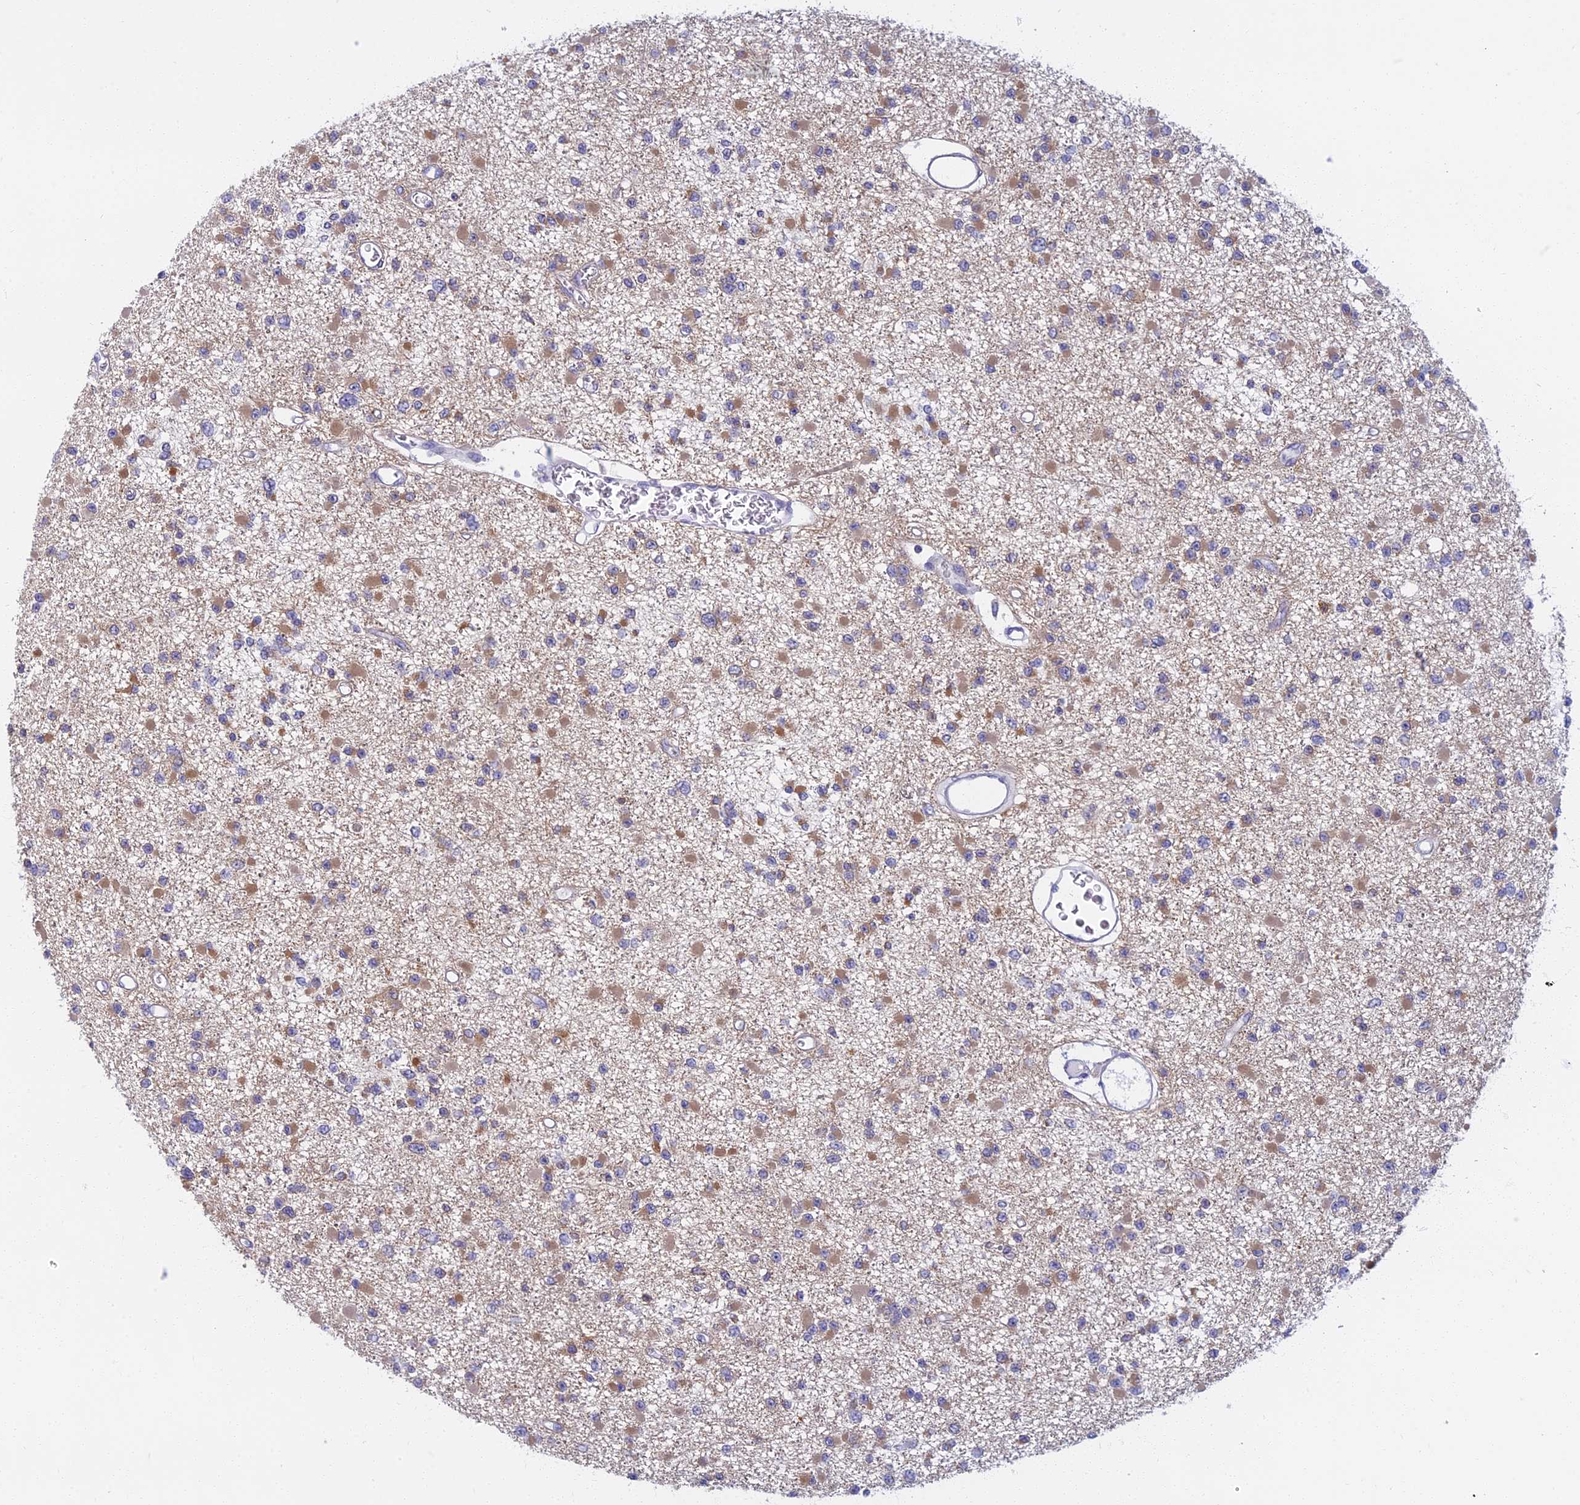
{"staining": {"intensity": "weak", "quantity": "25%-75%", "location": "cytoplasmic/membranous"}, "tissue": "glioma", "cell_type": "Tumor cells", "image_type": "cancer", "snomed": [{"axis": "morphology", "description": "Glioma, malignant, Low grade"}, {"axis": "topography", "description": "Brain"}], "caption": "IHC histopathology image of malignant glioma (low-grade) stained for a protein (brown), which displays low levels of weak cytoplasmic/membranous expression in about 25%-75% of tumor cells.", "gene": "DDX51", "patient": {"sex": "female", "age": 22}}